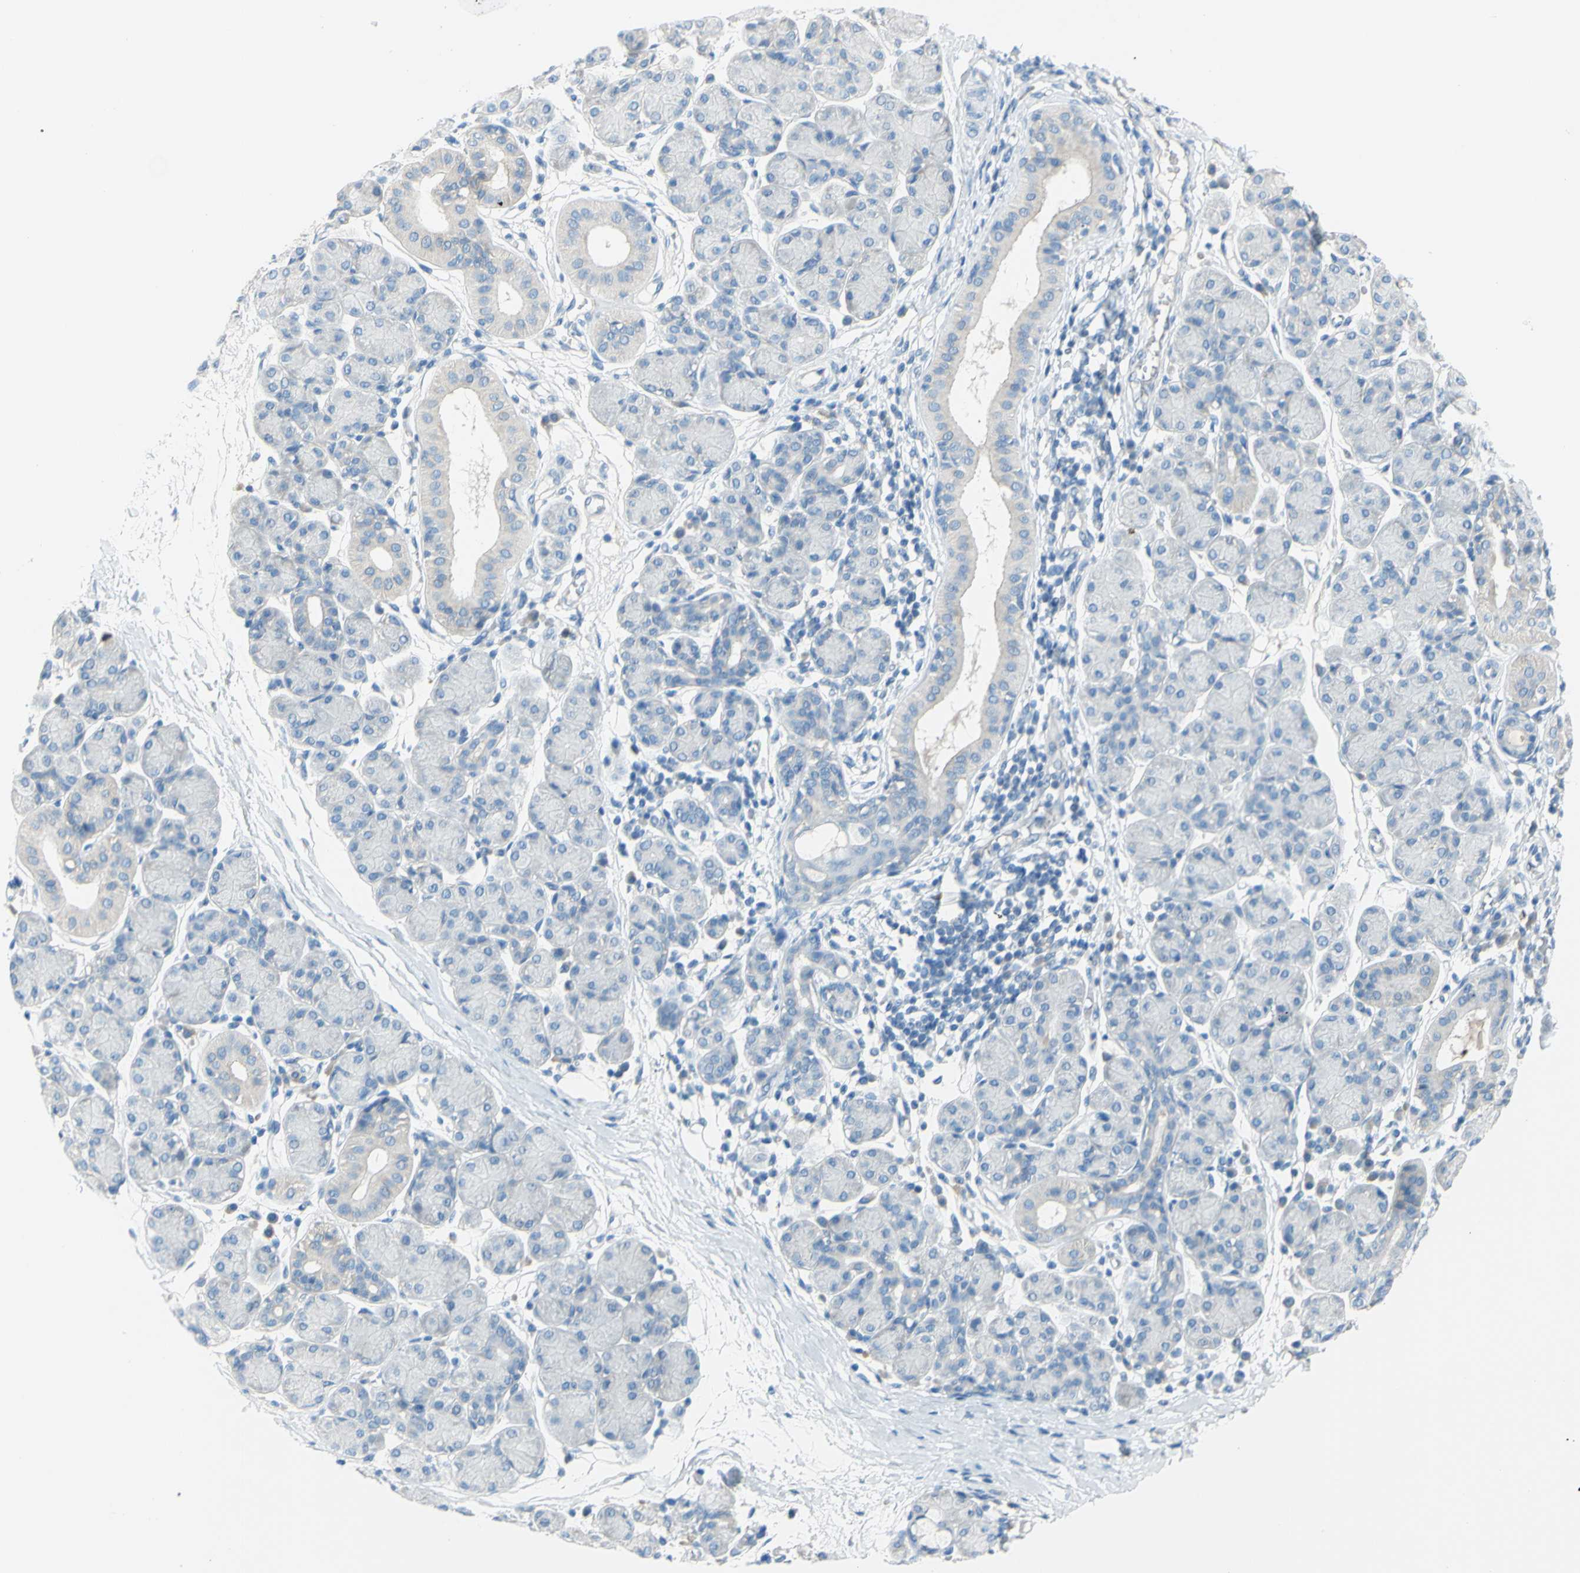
{"staining": {"intensity": "negative", "quantity": "none", "location": "none"}, "tissue": "salivary gland", "cell_type": "Glandular cells", "image_type": "normal", "snomed": [{"axis": "morphology", "description": "Normal tissue, NOS"}, {"axis": "morphology", "description": "Inflammation, NOS"}, {"axis": "topography", "description": "Lymph node"}, {"axis": "topography", "description": "Salivary gland"}], "caption": "This image is of normal salivary gland stained with immunohistochemistry (IHC) to label a protein in brown with the nuclei are counter-stained blue. There is no staining in glandular cells.", "gene": "SLC1A2", "patient": {"sex": "male", "age": 3}}